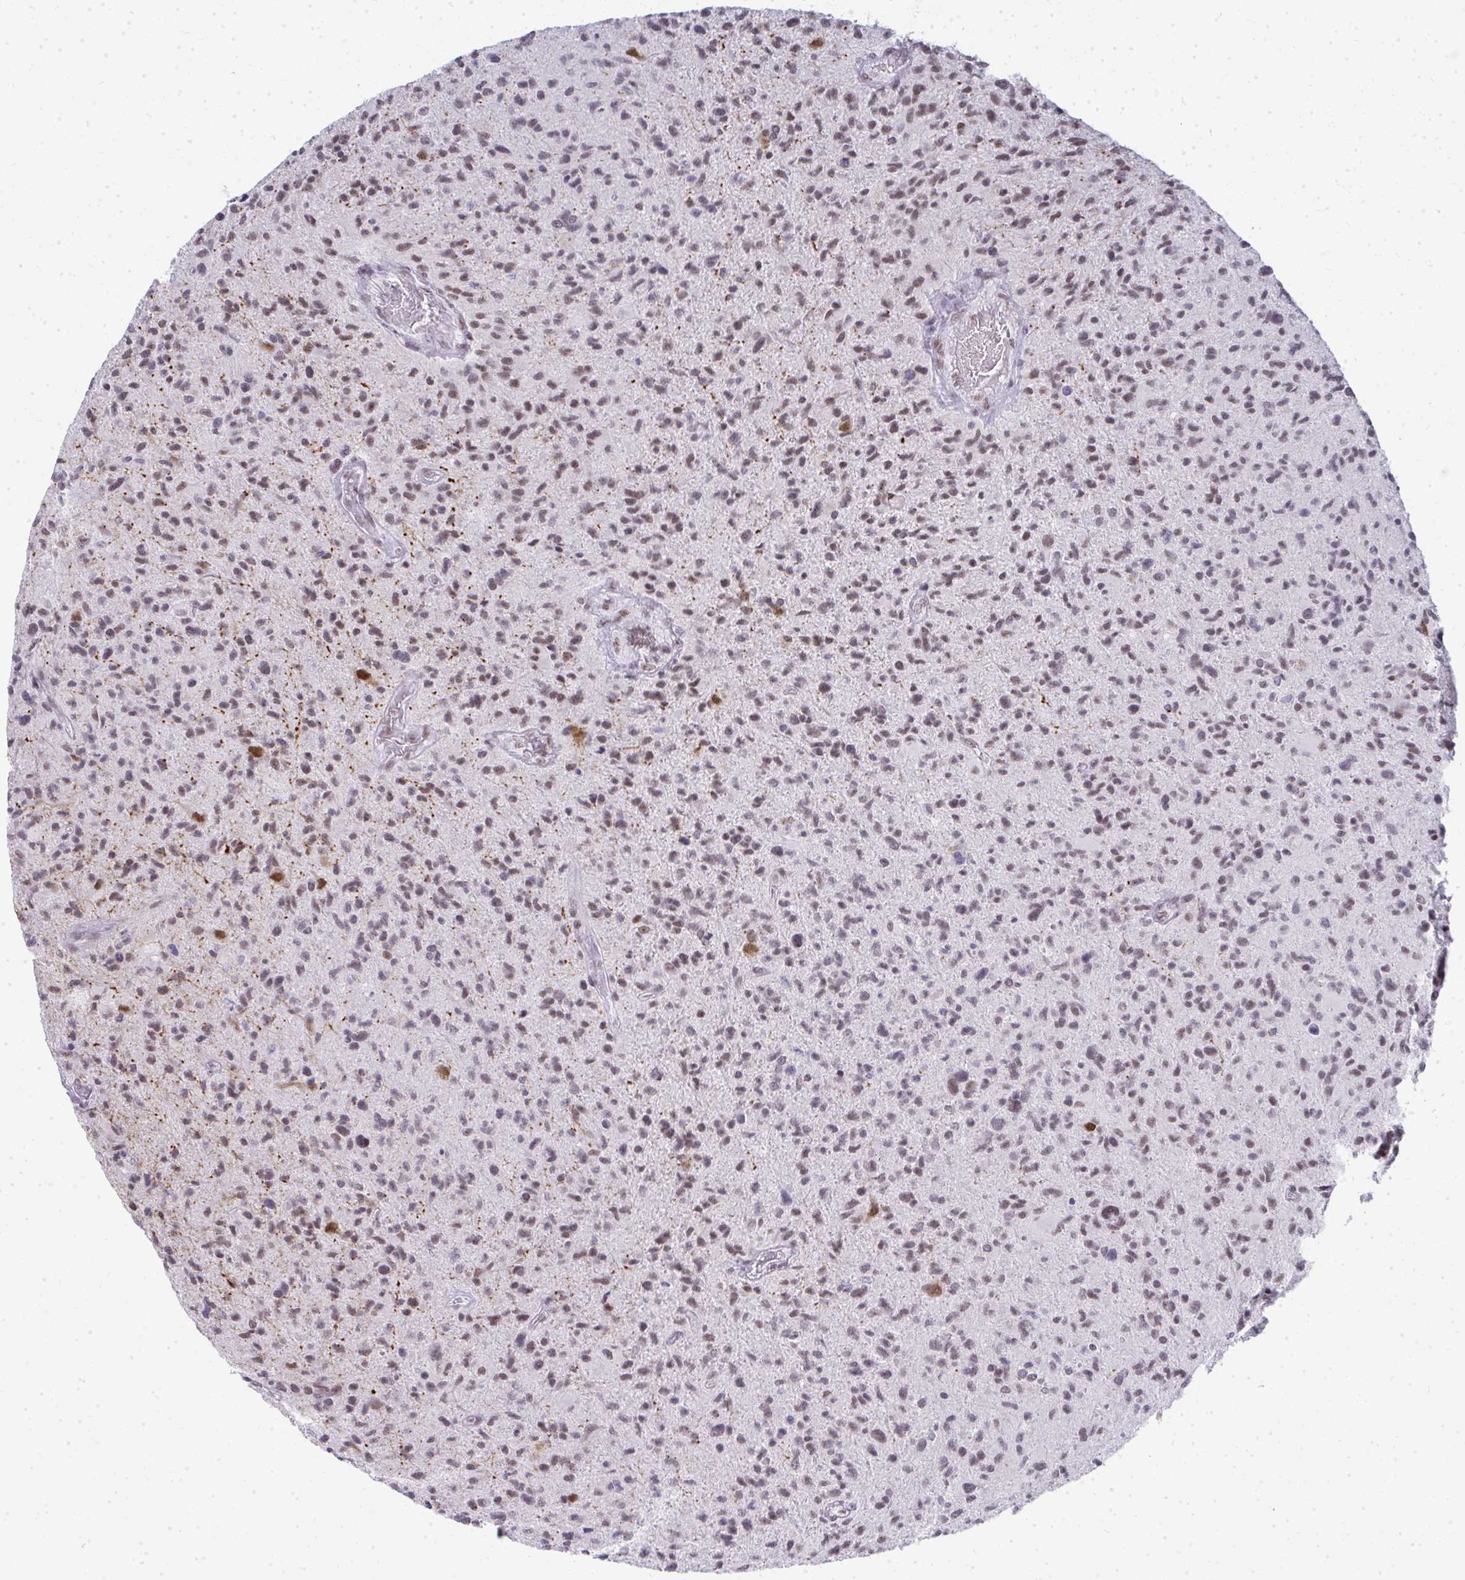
{"staining": {"intensity": "weak", "quantity": "<25%", "location": "nuclear"}, "tissue": "glioma", "cell_type": "Tumor cells", "image_type": "cancer", "snomed": [{"axis": "morphology", "description": "Glioma, malignant, High grade"}, {"axis": "topography", "description": "Brain"}], "caption": "An image of malignant glioma (high-grade) stained for a protein reveals no brown staining in tumor cells. (DAB (3,3'-diaminobenzidine) immunohistochemistry (IHC) visualized using brightfield microscopy, high magnification).", "gene": "CREBBP", "patient": {"sex": "female", "age": 70}}